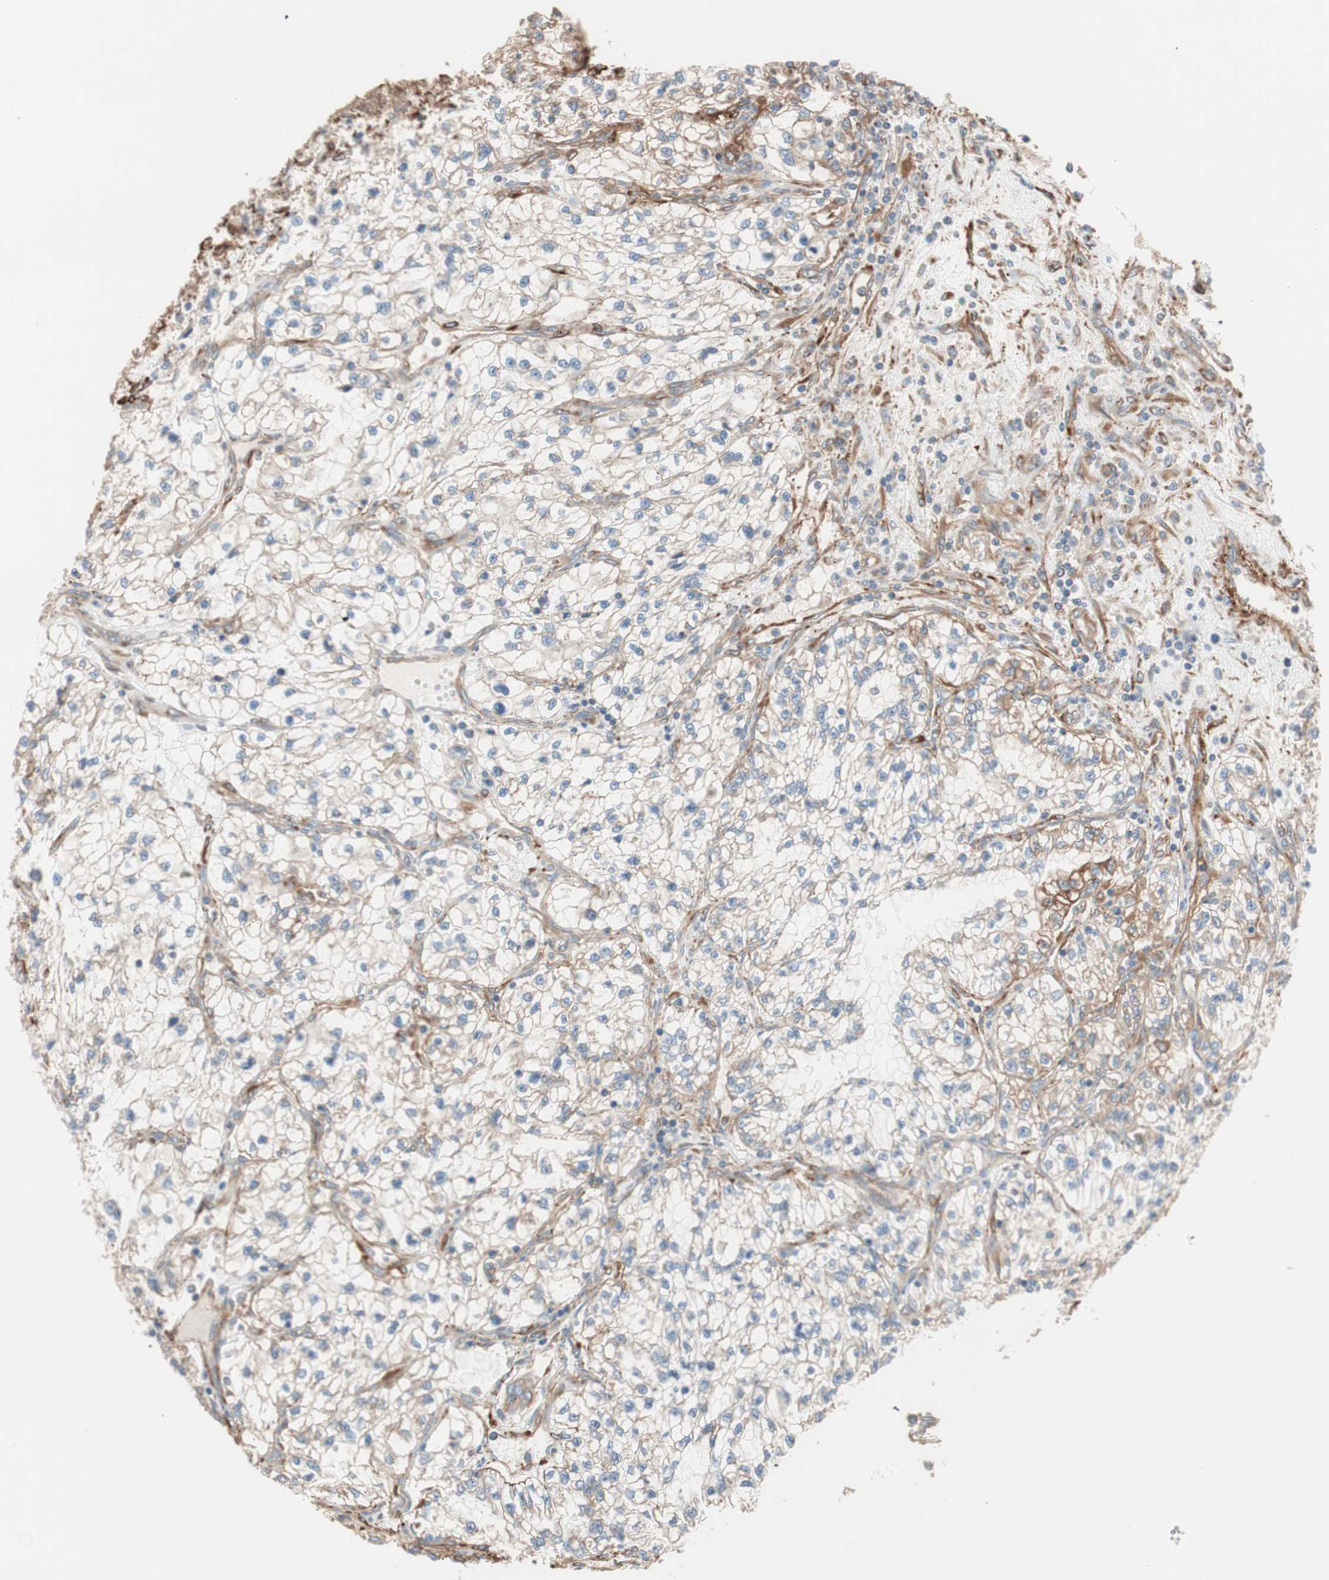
{"staining": {"intensity": "moderate", "quantity": "25%-75%", "location": "cytoplasmic/membranous"}, "tissue": "renal cancer", "cell_type": "Tumor cells", "image_type": "cancer", "snomed": [{"axis": "morphology", "description": "Adenocarcinoma, NOS"}, {"axis": "topography", "description": "Kidney"}], "caption": "IHC (DAB (3,3'-diaminobenzidine)) staining of human renal adenocarcinoma demonstrates moderate cytoplasmic/membranous protein positivity in approximately 25%-75% of tumor cells.", "gene": "GPSM2", "patient": {"sex": "female", "age": 57}}